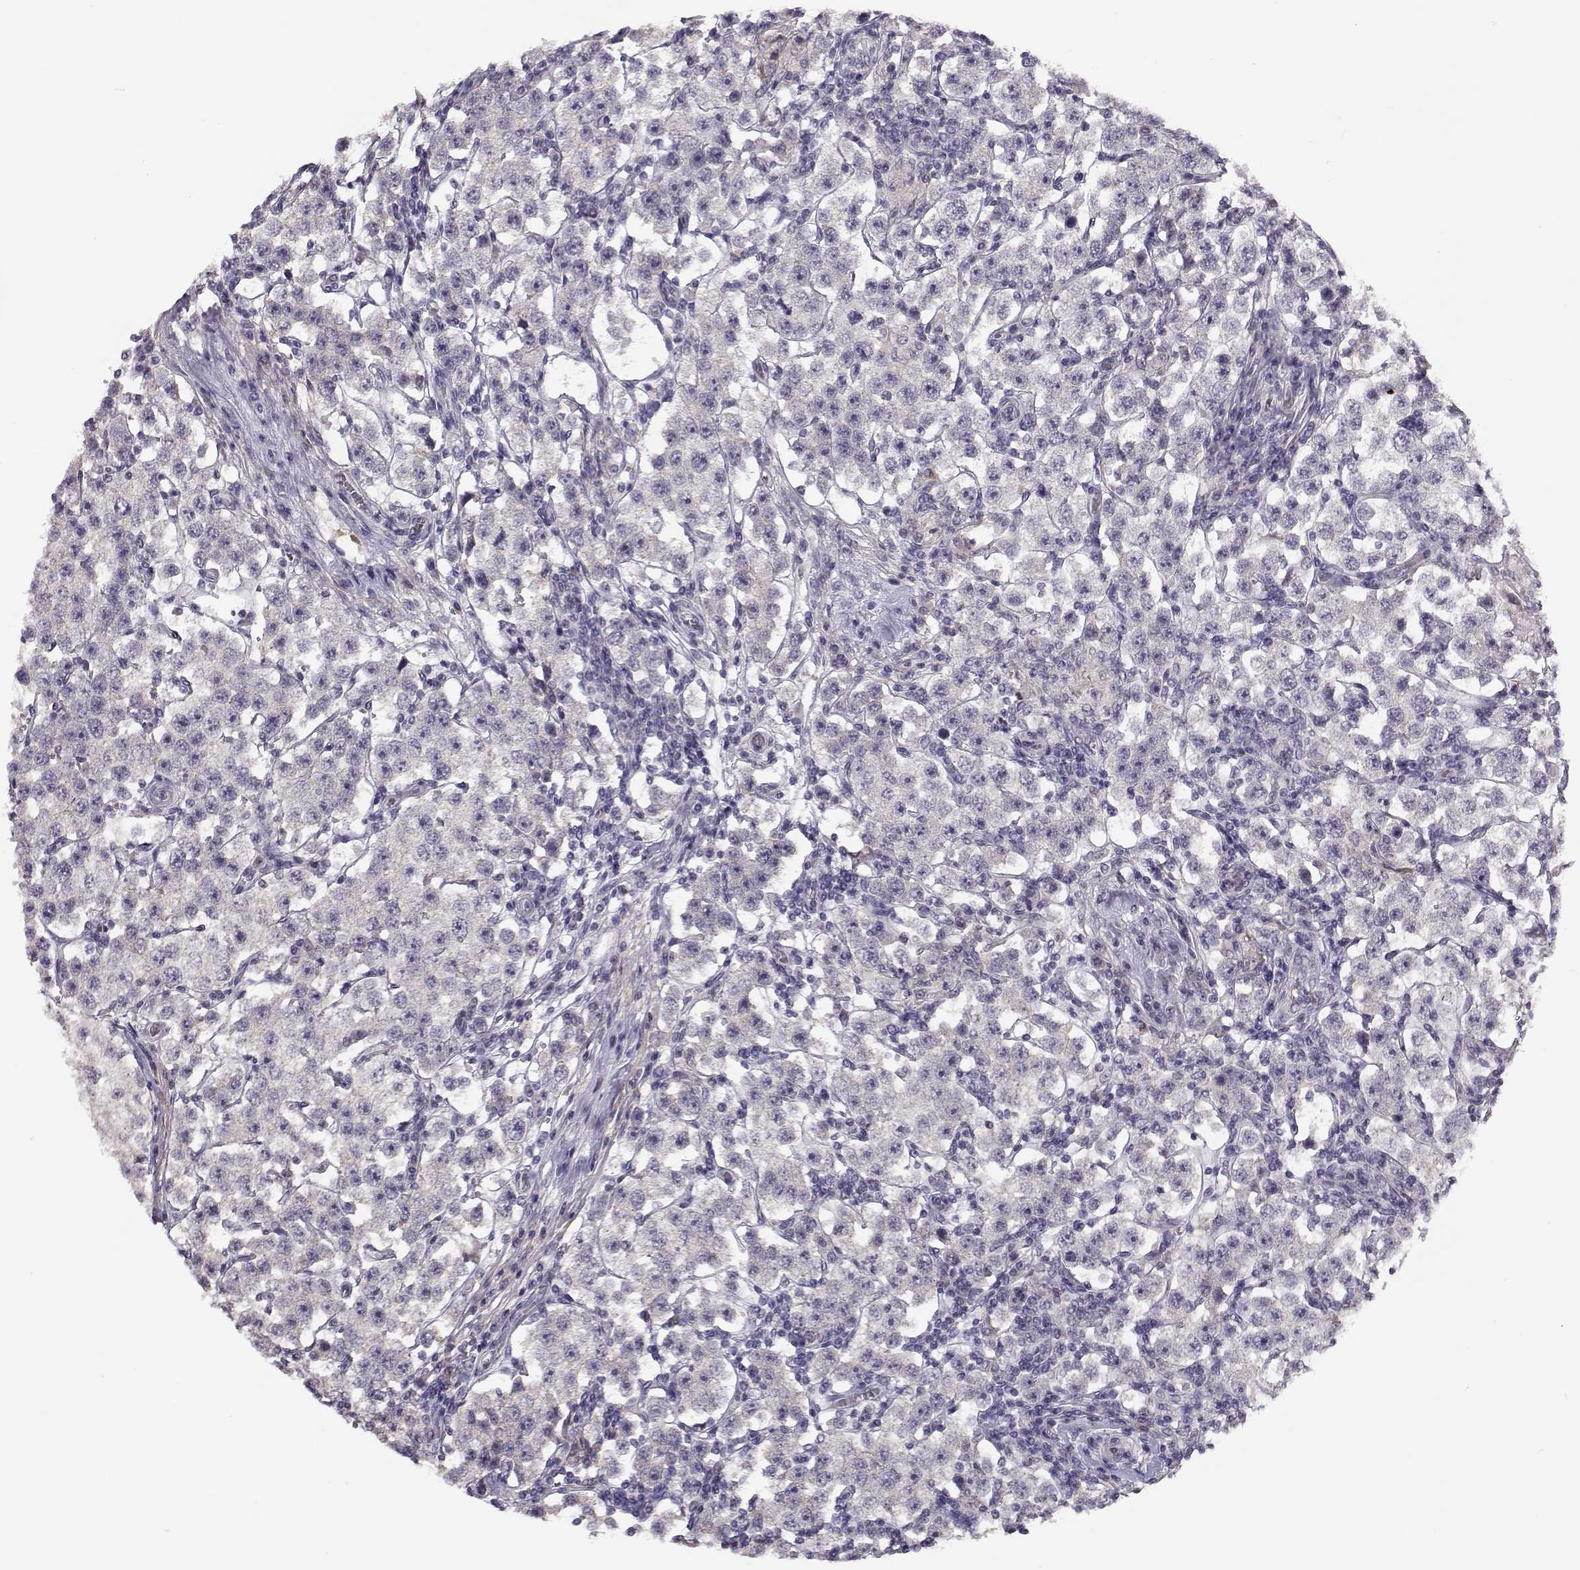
{"staining": {"intensity": "negative", "quantity": "none", "location": "none"}, "tissue": "testis cancer", "cell_type": "Tumor cells", "image_type": "cancer", "snomed": [{"axis": "morphology", "description": "Seminoma, NOS"}, {"axis": "topography", "description": "Testis"}], "caption": "The IHC photomicrograph has no significant staining in tumor cells of testis seminoma tissue.", "gene": "TMEM145", "patient": {"sex": "male", "age": 37}}